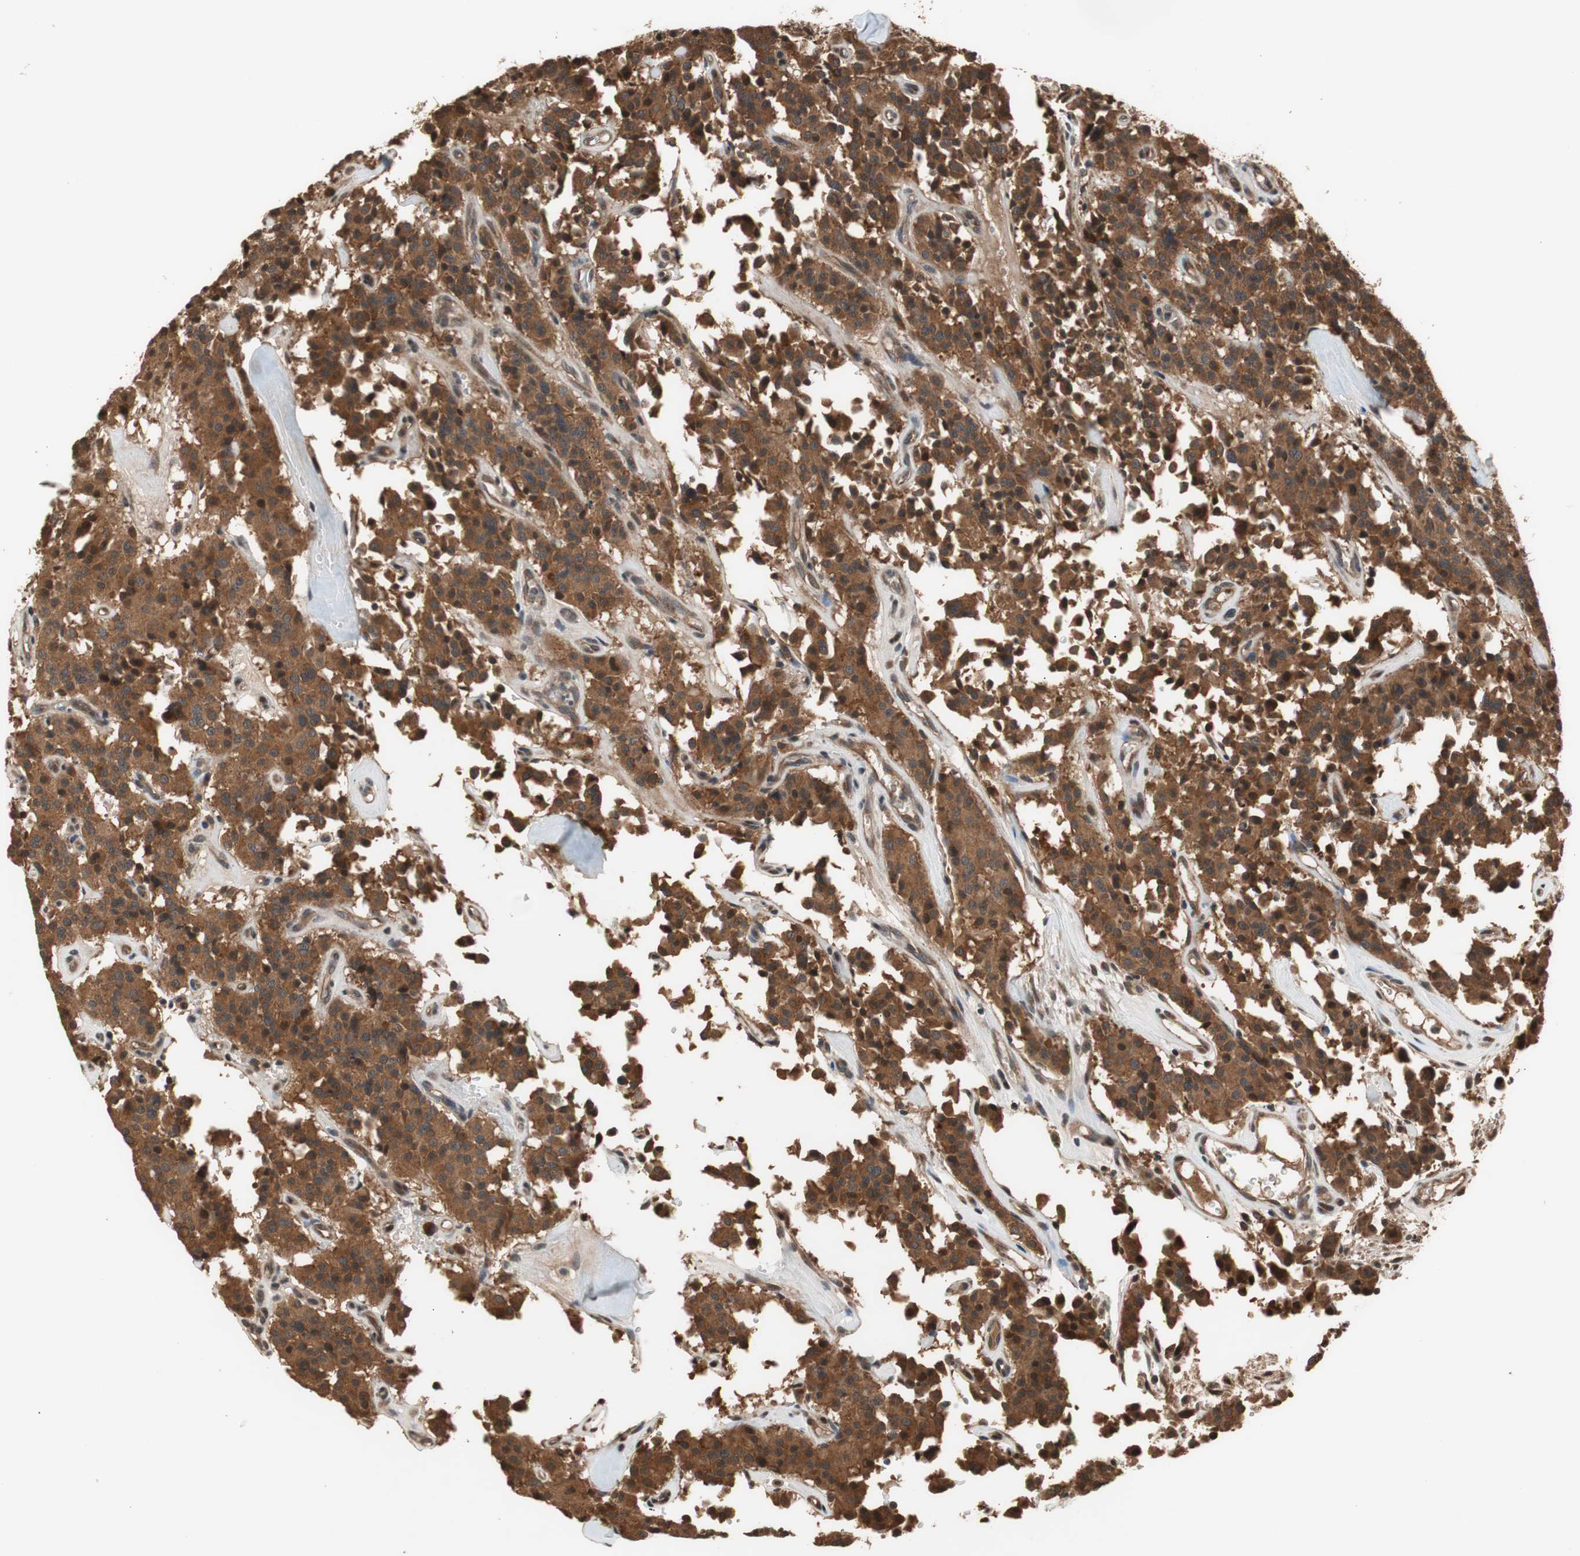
{"staining": {"intensity": "strong", "quantity": ">75%", "location": "cytoplasmic/membranous"}, "tissue": "carcinoid", "cell_type": "Tumor cells", "image_type": "cancer", "snomed": [{"axis": "morphology", "description": "Carcinoid, malignant, NOS"}, {"axis": "topography", "description": "Lung"}], "caption": "A photomicrograph showing strong cytoplasmic/membranous staining in approximately >75% of tumor cells in carcinoid, as visualized by brown immunohistochemical staining.", "gene": "TMEM230", "patient": {"sex": "male", "age": 30}}